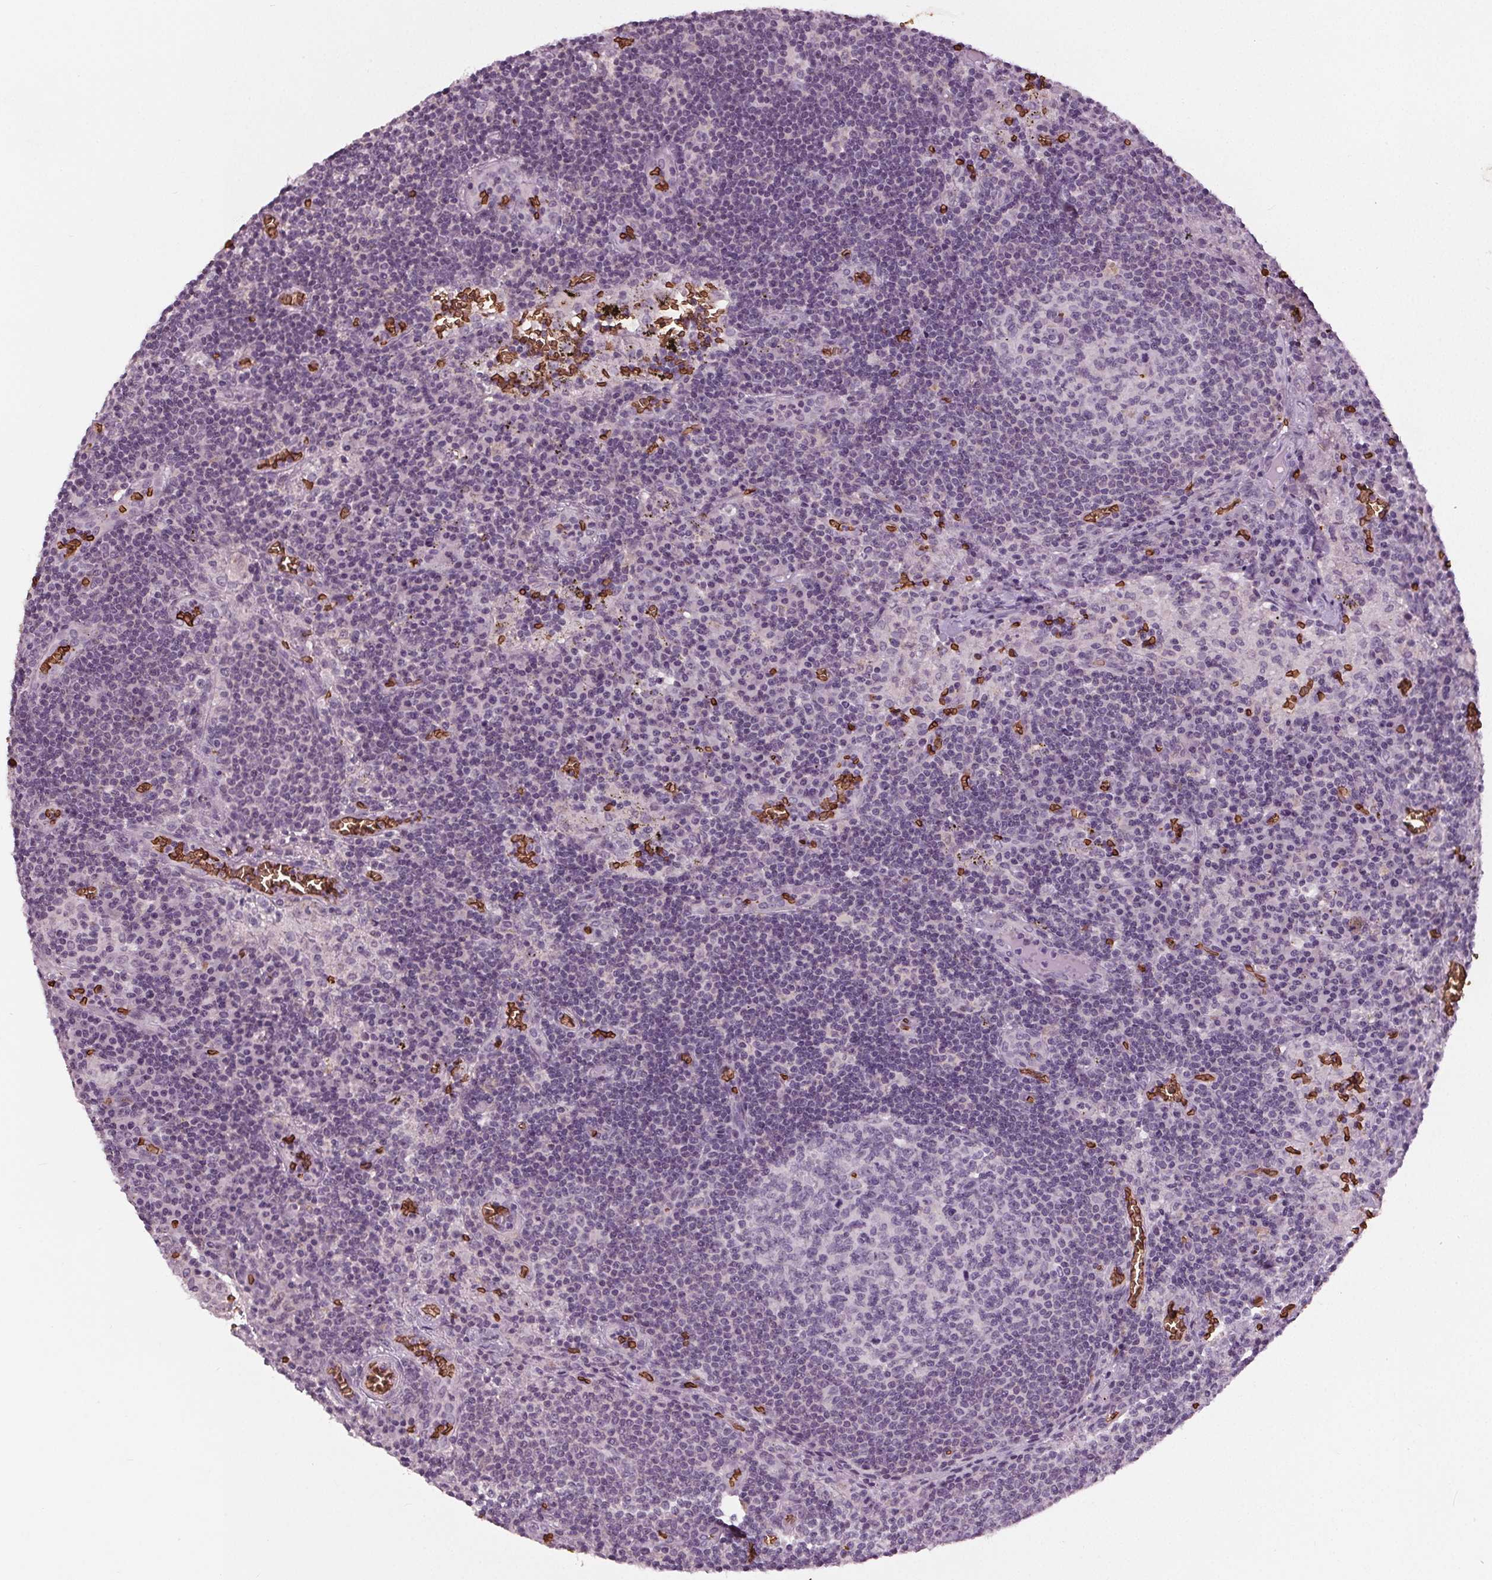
{"staining": {"intensity": "negative", "quantity": "none", "location": "none"}, "tissue": "lymph node", "cell_type": "Germinal center cells", "image_type": "normal", "snomed": [{"axis": "morphology", "description": "Normal tissue, NOS"}, {"axis": "topography", "description": "Lymph node"}], "caption": "High magnification brightfield microscopy of unremarkable lymph node stained with DAB (brown) and counterstained with hematoxylin (blue): germinal center cells show no significant staining. Nuclei are stained in blue.", "gene": "SLC4A1", "patient": {"sex": "male", "age": 62}}